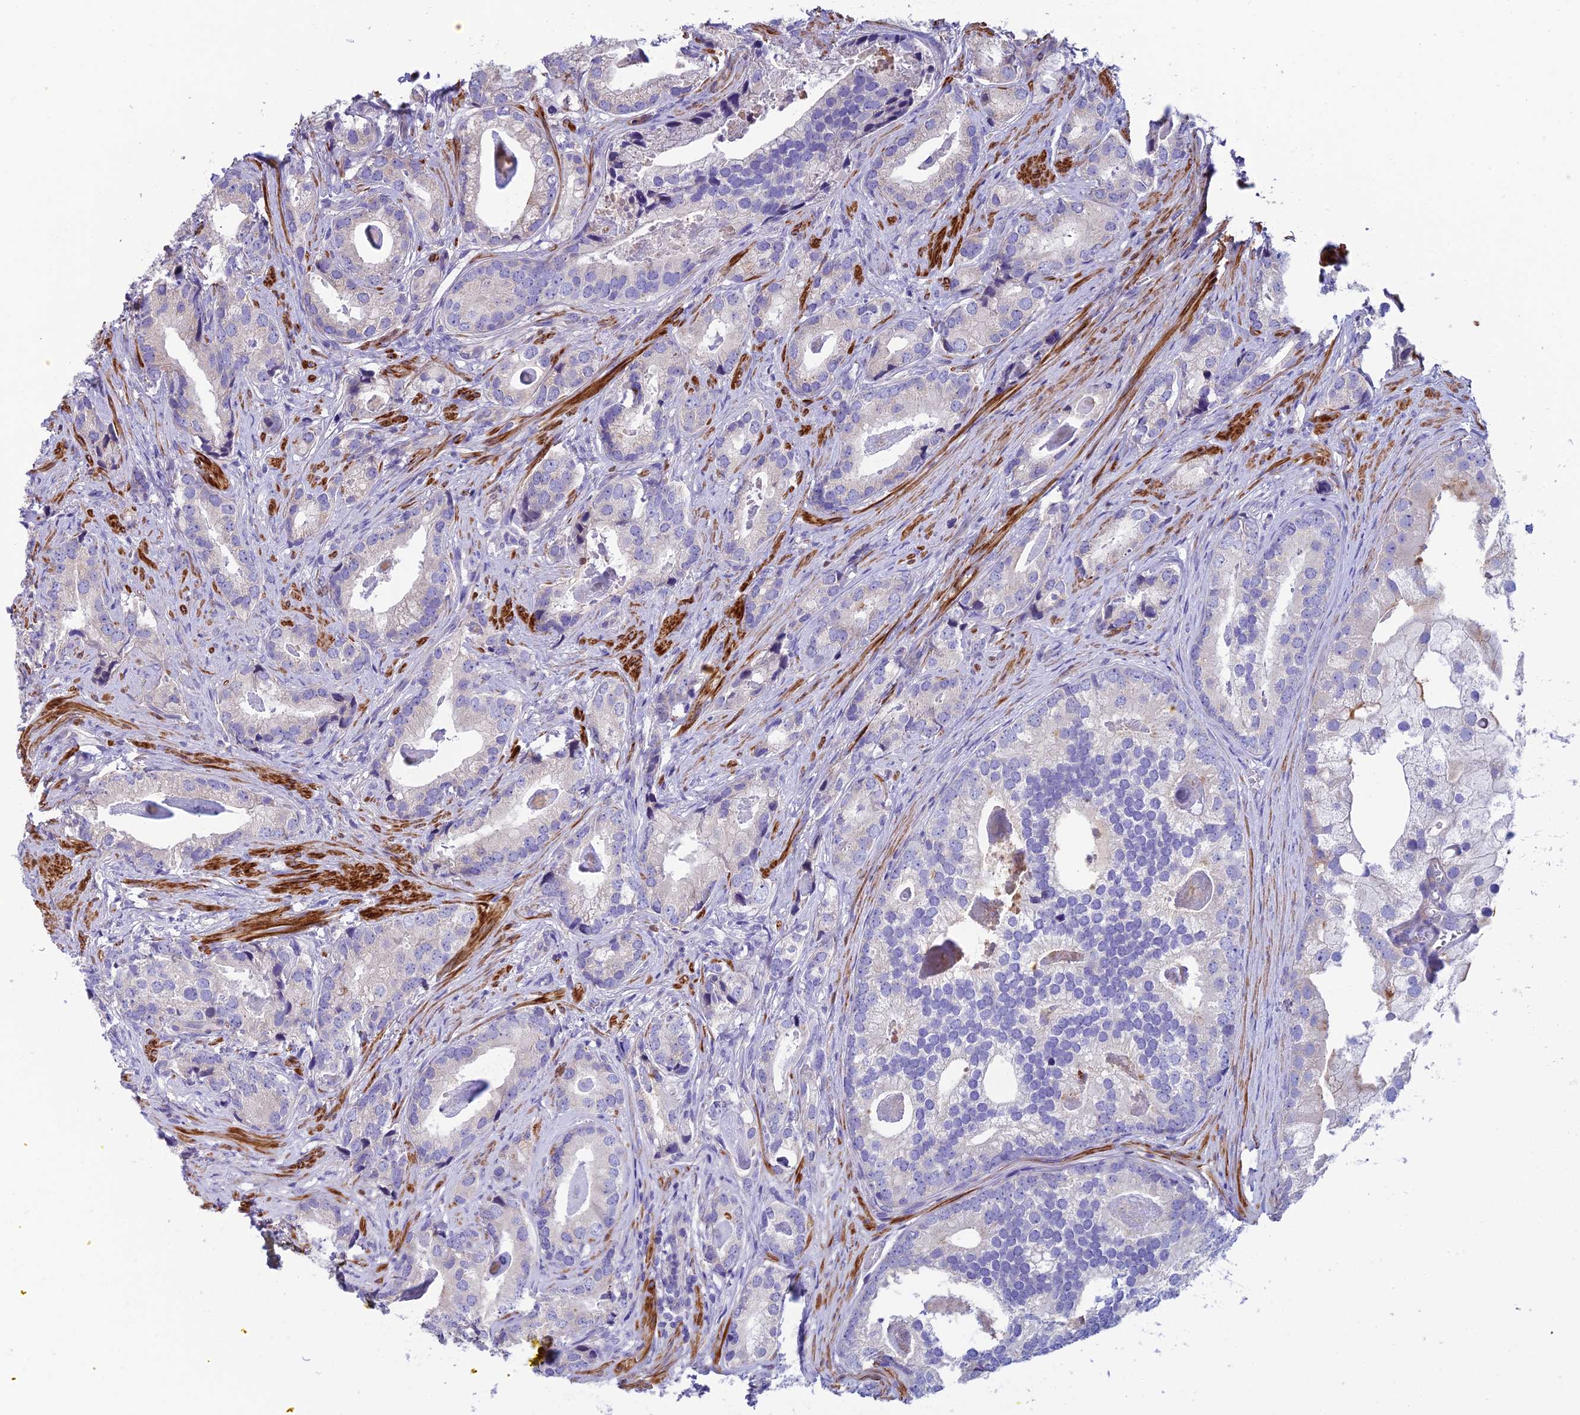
{"staining": {"intensity": "negative", "quantity": "none", "location": "none"}, "tissue": "prostate cancer", "cell_type": "Tumor cells", "image_type": "cancer", "snomed": [{"axis": "morphology", "description": "Adenocarcinoma, Low grade"}, {"axis": "topography", "description": "Prostate"}], "caption": "An image of human prostate cancer (adenocarcinoma (low-grade)) is negative for staining in tumor cells.", "gene": "FAM178B", "patient": {"sex": "male", "age": 71}}